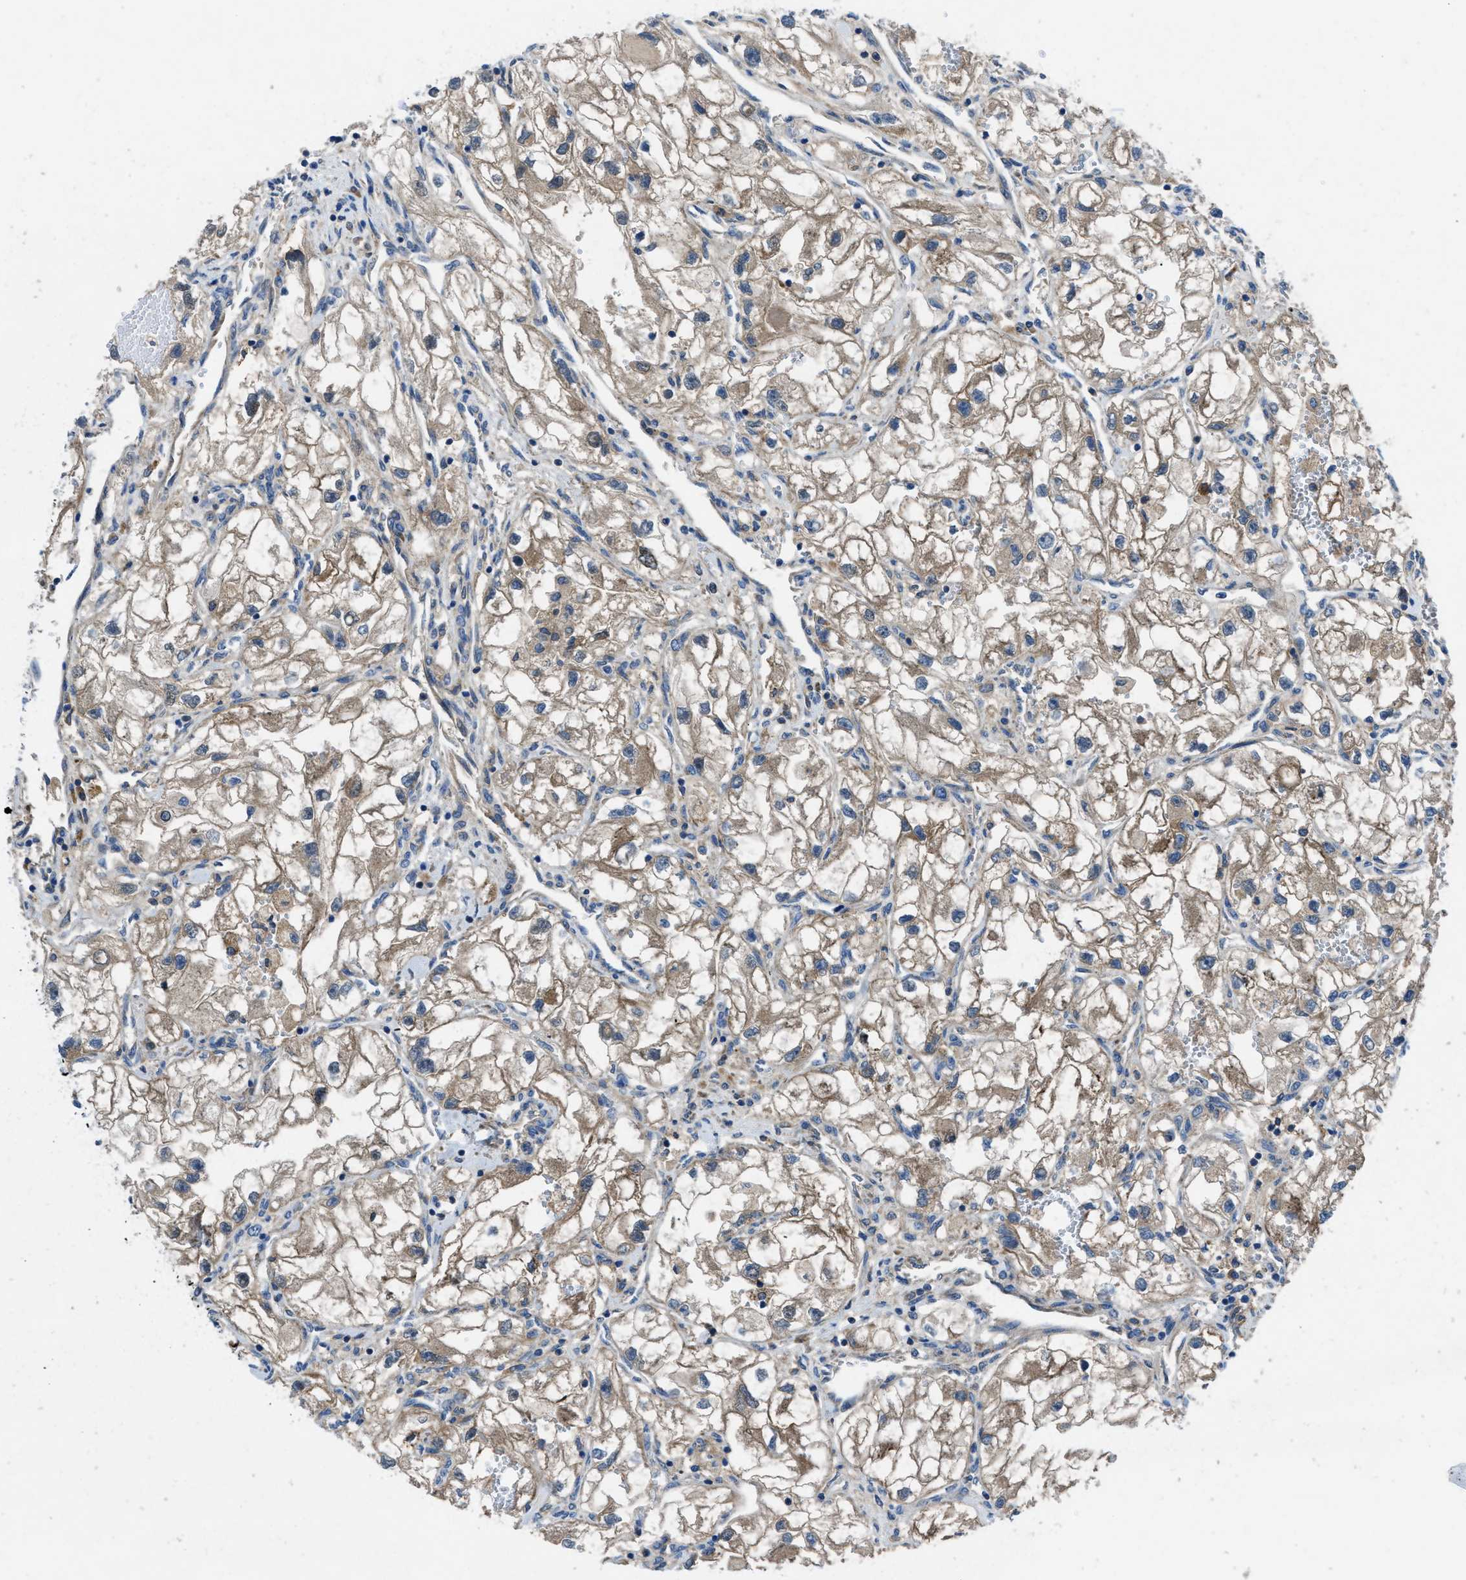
{"staining": {"intensity": "weak", "quantity": ">75%", "location": "cytoplasmic/membranous"}, "tissue": "renal cancer", "cell_type": "Tumor cells", "image_type": "cancer", "snomed": [{"axis": "morphology", "description": "Adenocarcinoma, NOS"}, {"axis": "topography", "description": "Kidney"}], "caption": "IHC of human adenocarcinoma (renal) reveals low levels of weak cytoplasmic/membranous staining in approximately >75% of tumor cells.", "gene": "MAP3K20", "patient": {"sex": "female", "age": 70}}